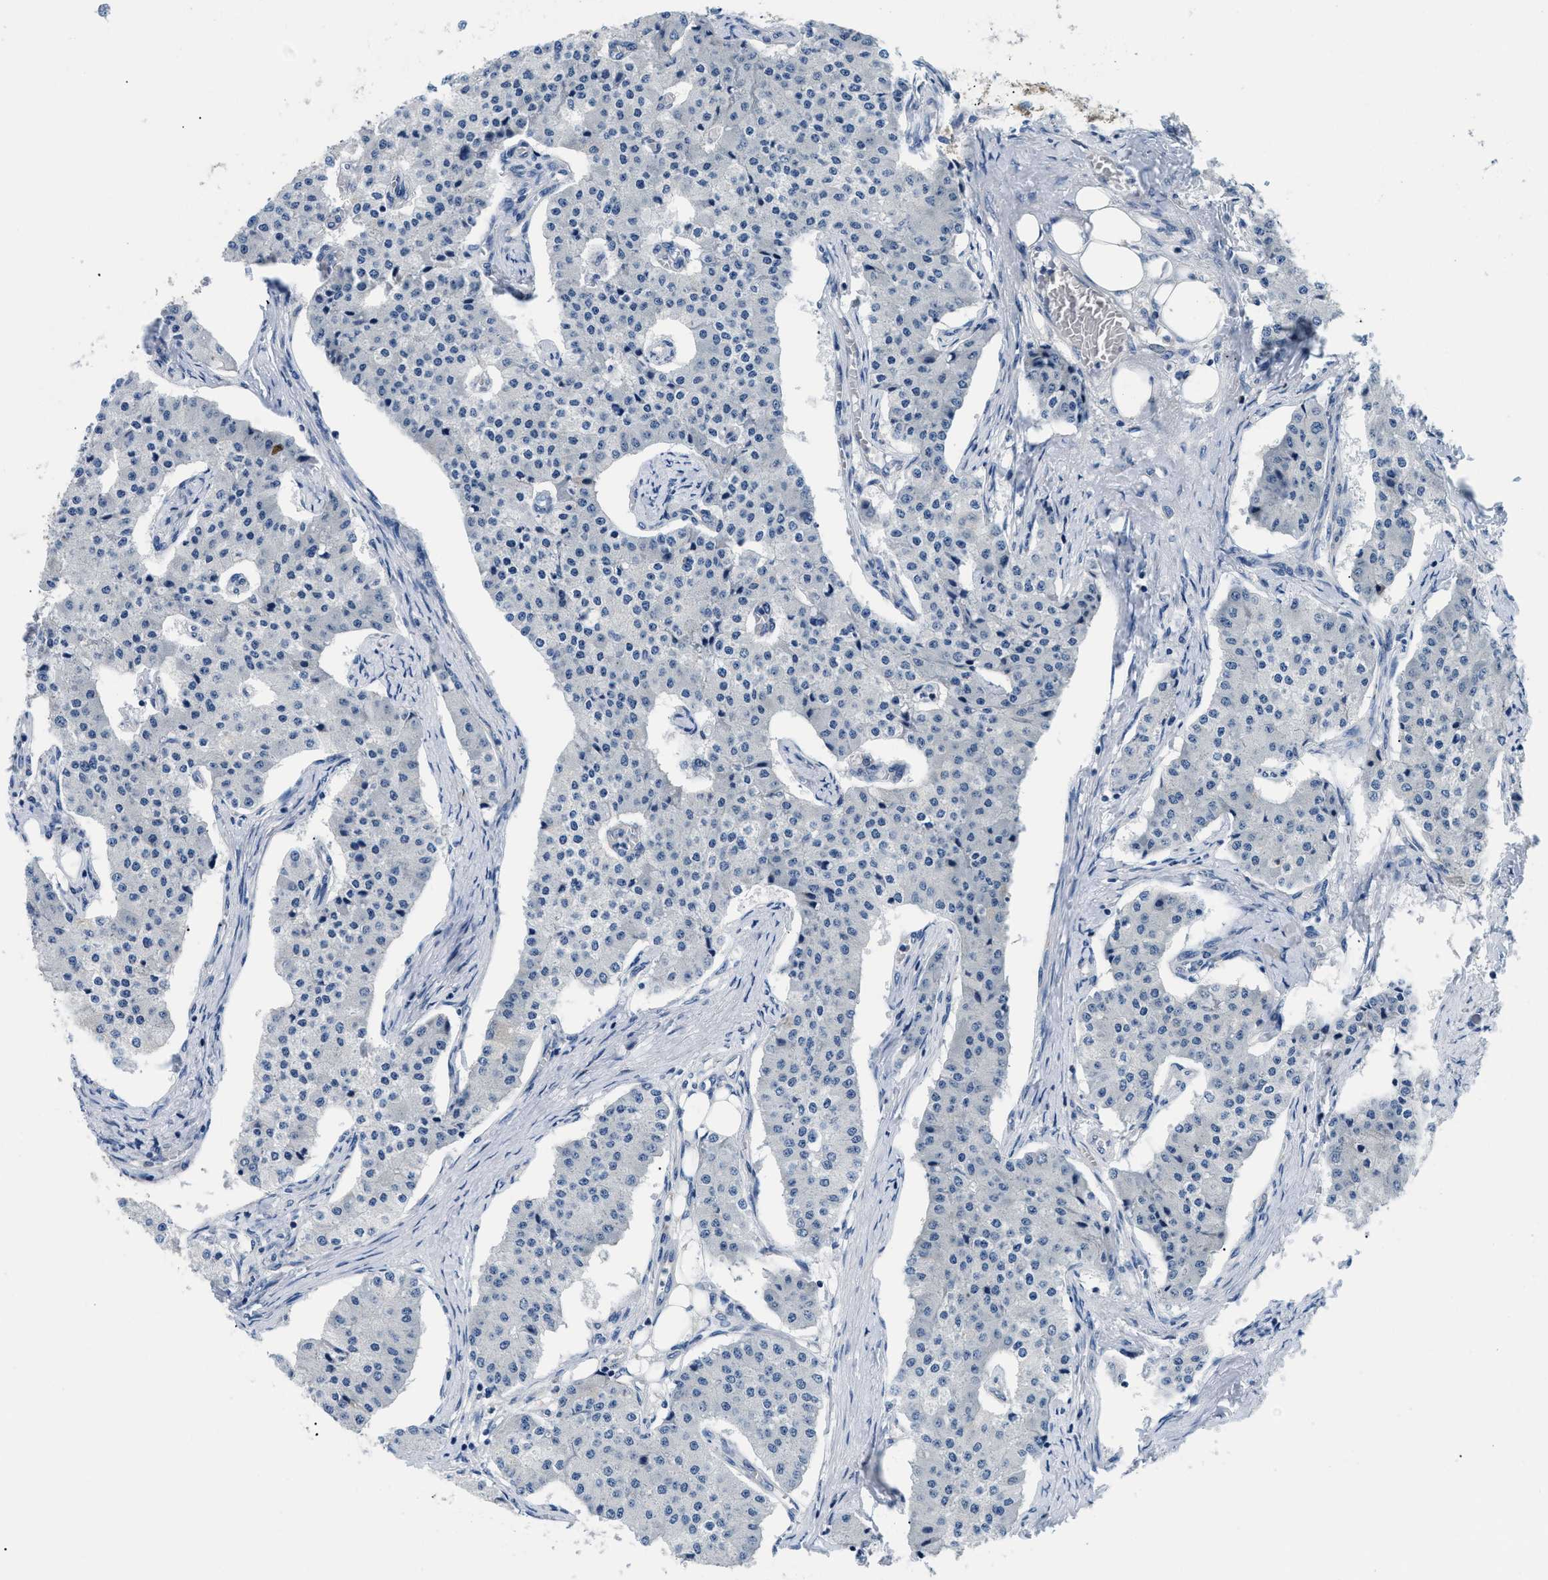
{"staining": {"intensity": "negative", "quantity": "none", "location": "none"}, "tissue": "carcinoid", "cell_type": "Tumor cells", "image_type": "cancer", "snomed": [{"axis": "morphology", "description": "Carcinoid, malignant, NOS"}, {"axis": "topography", "description": "Colon"}], "caption": "The photomicrograph reveals no staining of tumor cells in malignant carcinoid.", "gene": "ABCF1", "patient": {"sex": "female", "age": 52}}